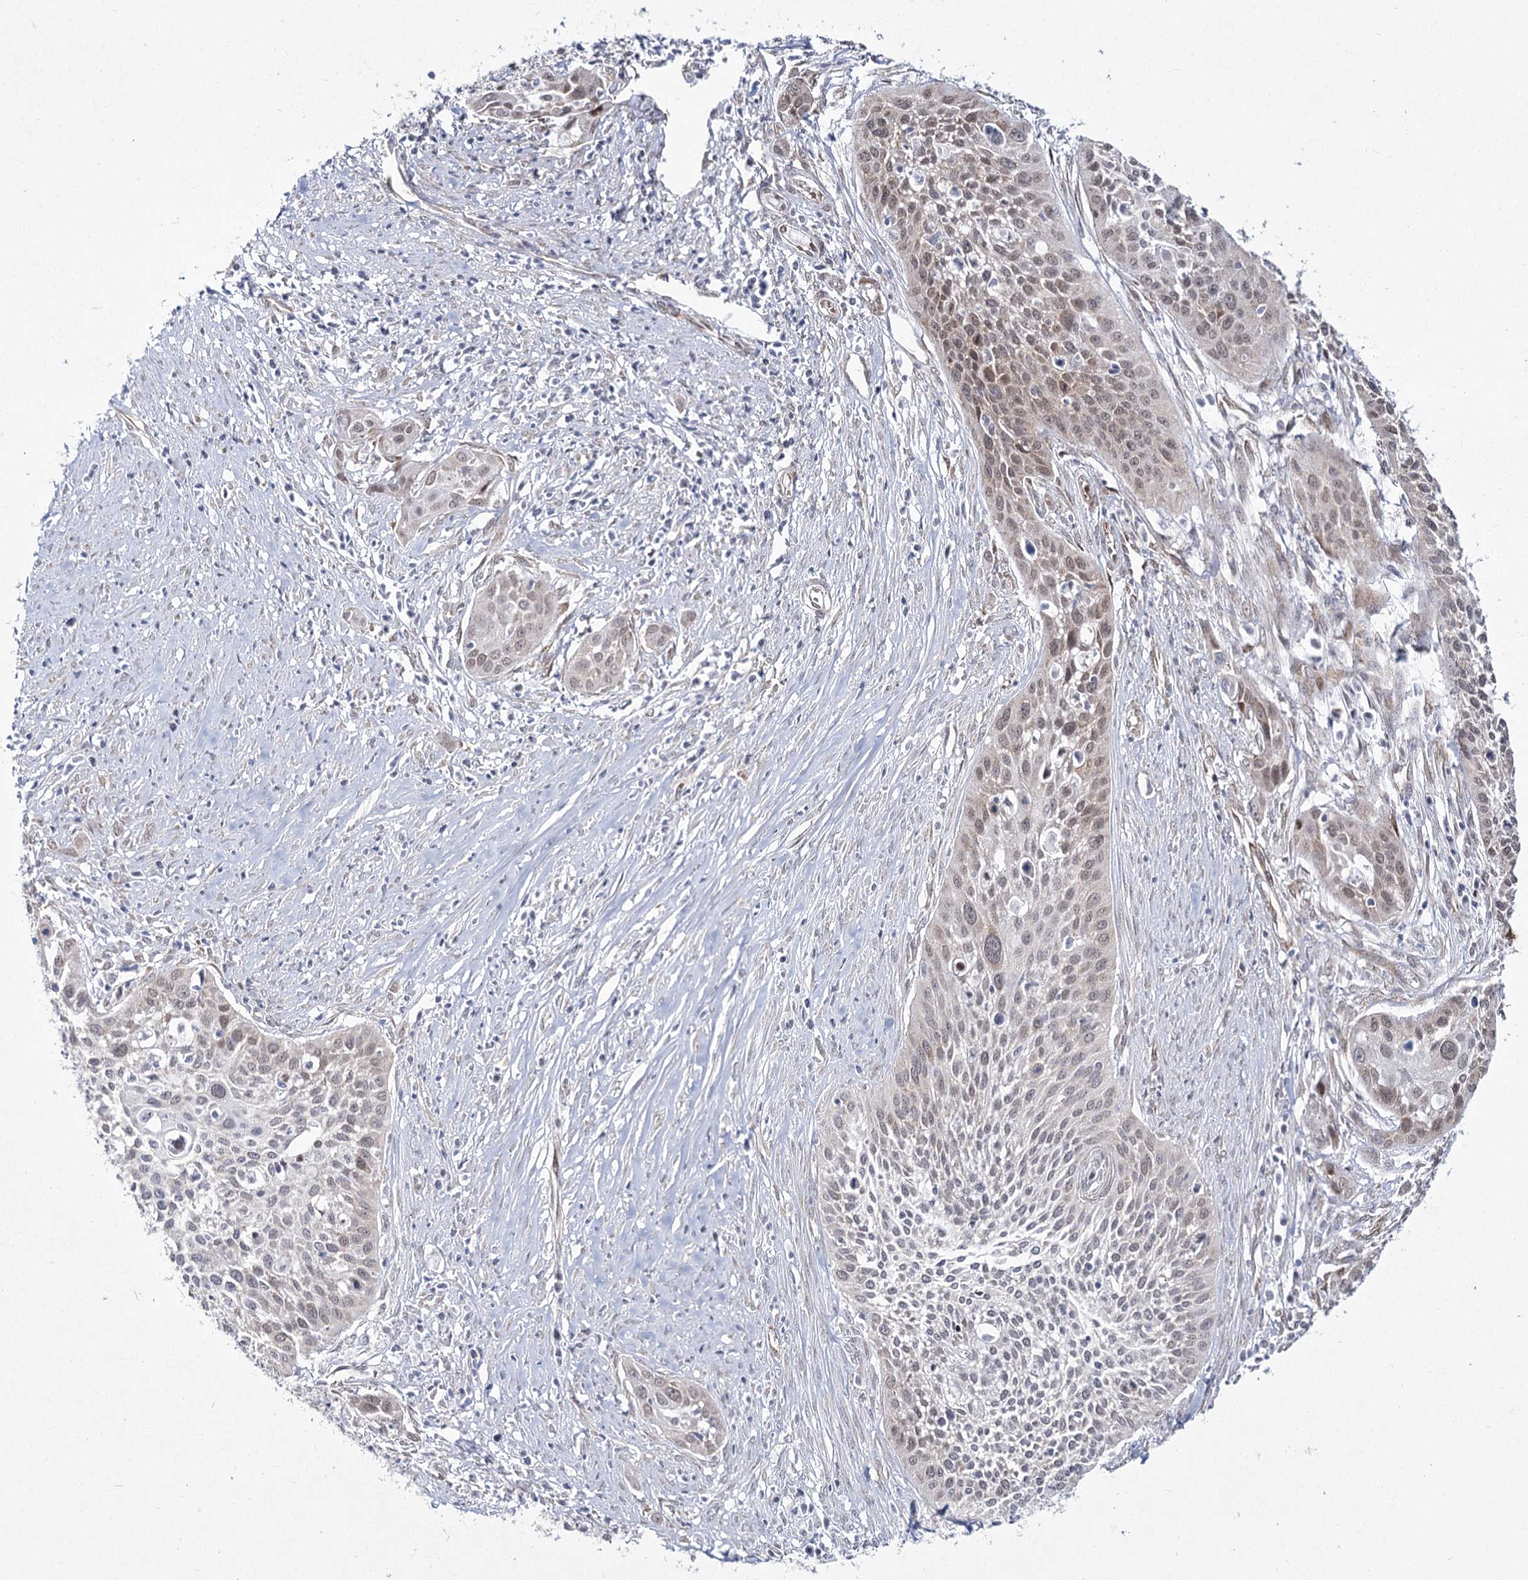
{"staining": {"intensity": "weak", "quantity": "25%-75%", "location": "nuclear"}, "tissue": "cervical cancer", "cell_type": "Tumor cells", "image_type": "cancer", "snomed": [{"axis": "morphology", "description": "Squamous cell carcinoma, NOS"}, {"axis": "topography", "description": "Cervix"}], "caption": "Immunohistochemistry (IHC) micrograph of neoplastic tissue: human cervical cancer (squamous cell carcinoma) stained using IHC exhibits low levels of weak protein expression localized specifically in the nuclear of tumor cells, appearing as a nuclear brown color.", "gene": "YBX3", "patient": {"sex": "female", "age": 34}}